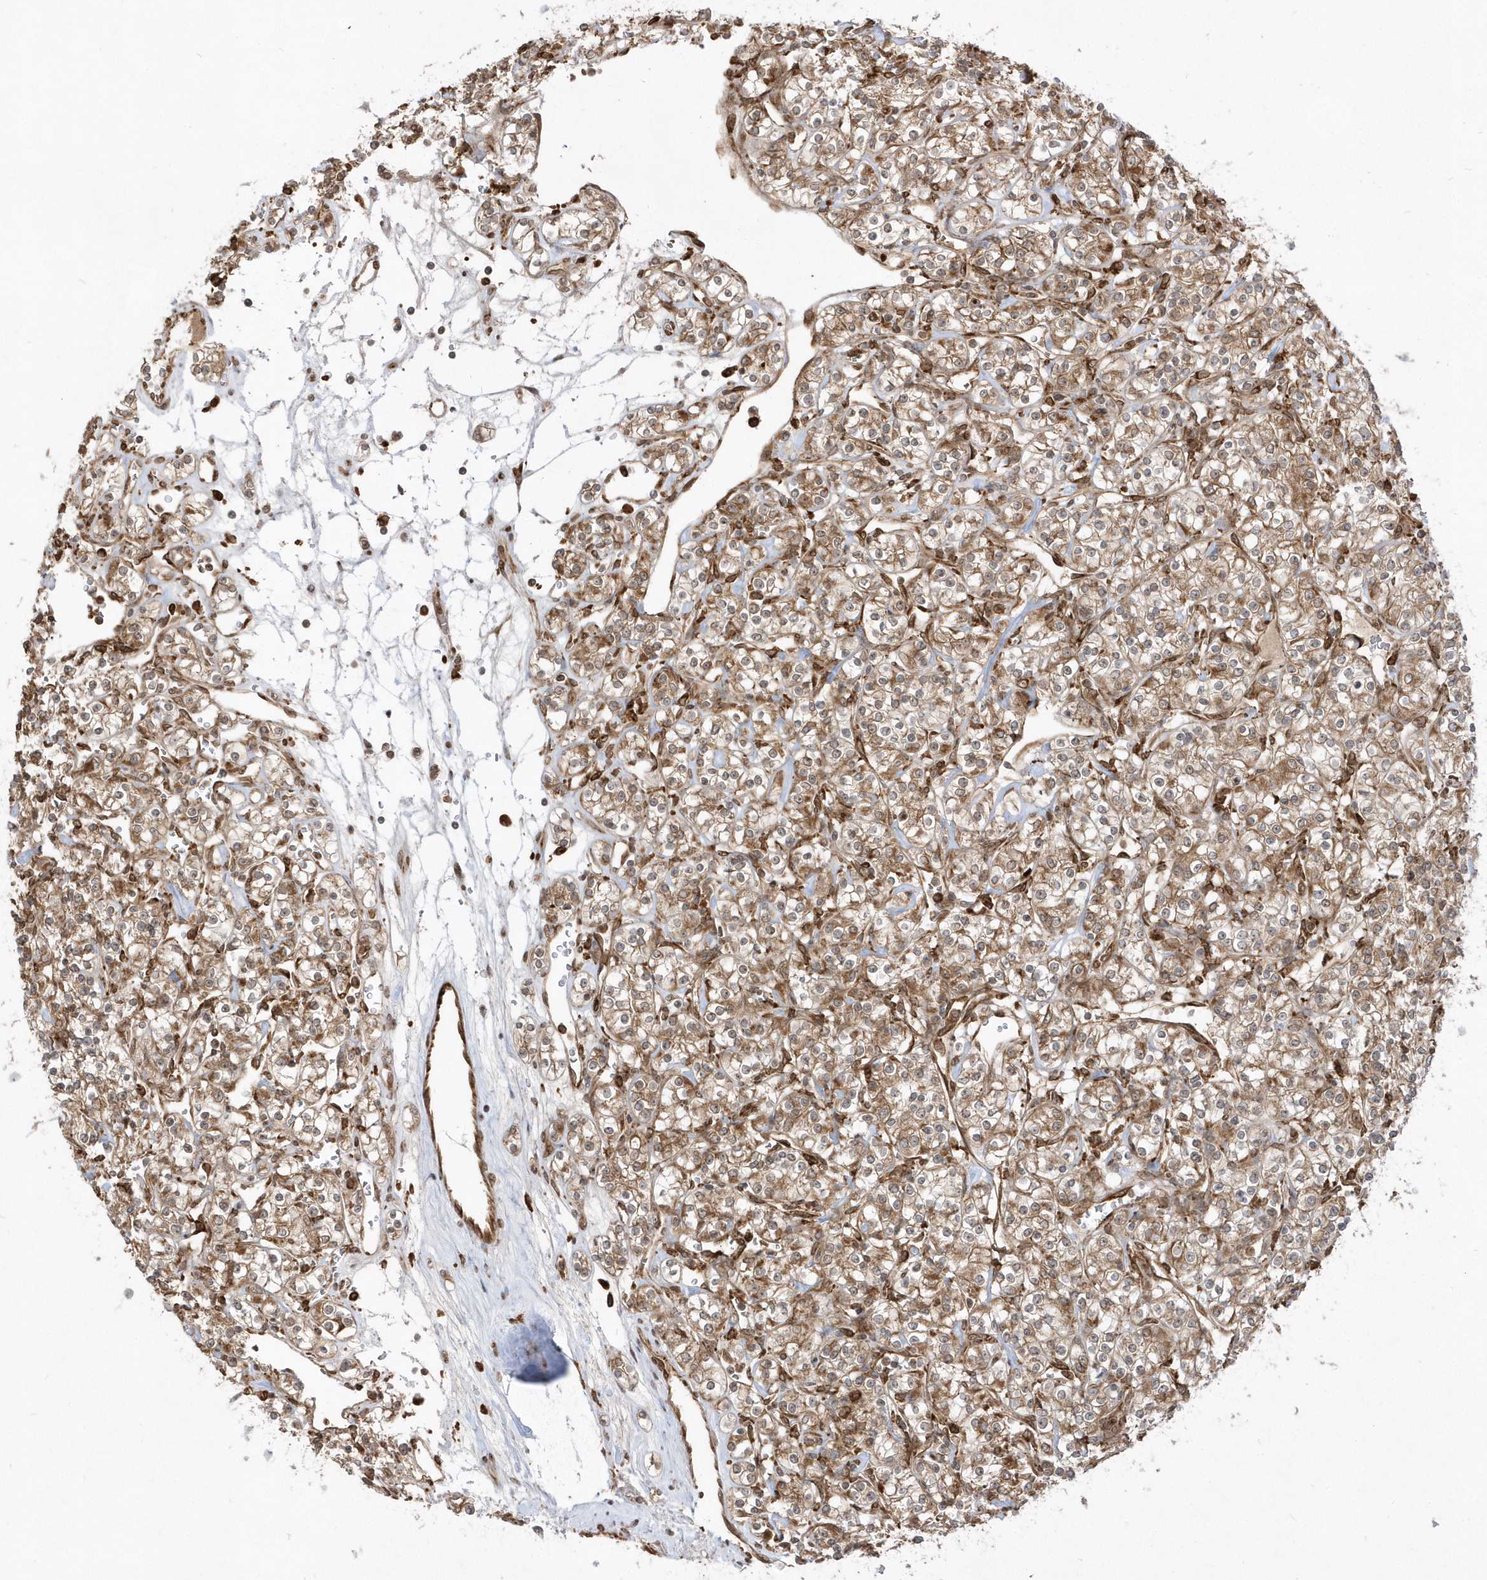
{"staining": {"intensity": "moderate", "quantity": "25%-75%", "location": "cytoplasmic/membranous"}, "tissue": "renal cancer", "cell_type": "Tumor cells", "image_type": "cancer", "snomed": [{"axis": "morphology", "description": "Adenocarcinoma, NOS"}, {"axis": "topography", "description": "Kidney"}], "caption": "Immunohistochemistry of renal cancer displays medium levels of moderate cytoplasmic/membranous staining in about 25%-75% of tumor cells.", "gene": "EPC2", "patient": {"sex": "male", "age": 77}}